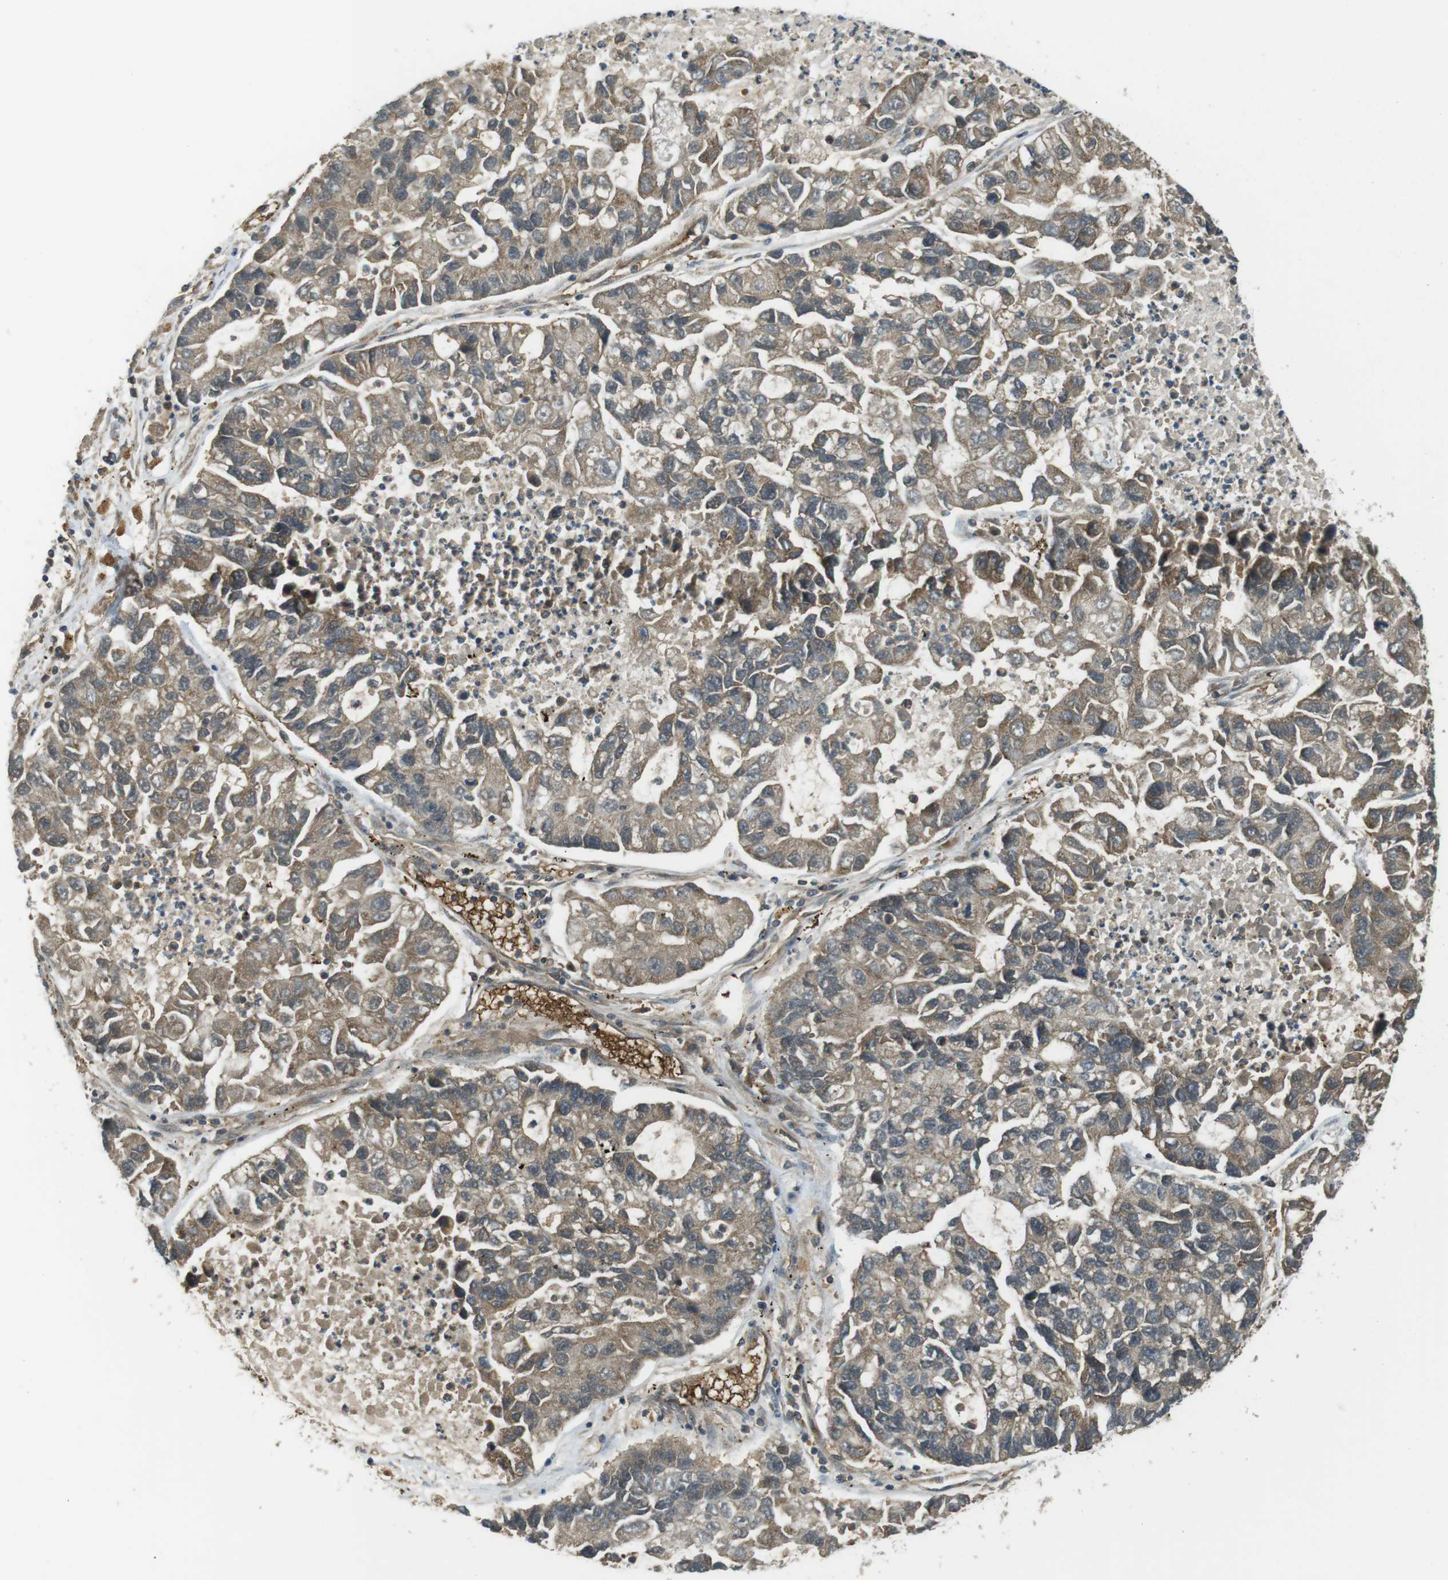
{"staining": {"intensity": "moderate", "quantity": ">75%", "location": "cytoplasmic/membranous"}, "tissue": "lung cancer", "cell_type": "Tumor cells", "image_type": "cancer", "snomed": [{"axis": "morphology", "description": "Adenocarcinoma, NOS"}, {"axis": "topography", "description": "Lung"}], "caption": "Protein expression analysis of human lung cancer reveals moderate cytoplasmic/membranous expression in about >75% of tumor cells.", "gene": "LRRC3B", "patient": {"sex": "female", "age": 51}}